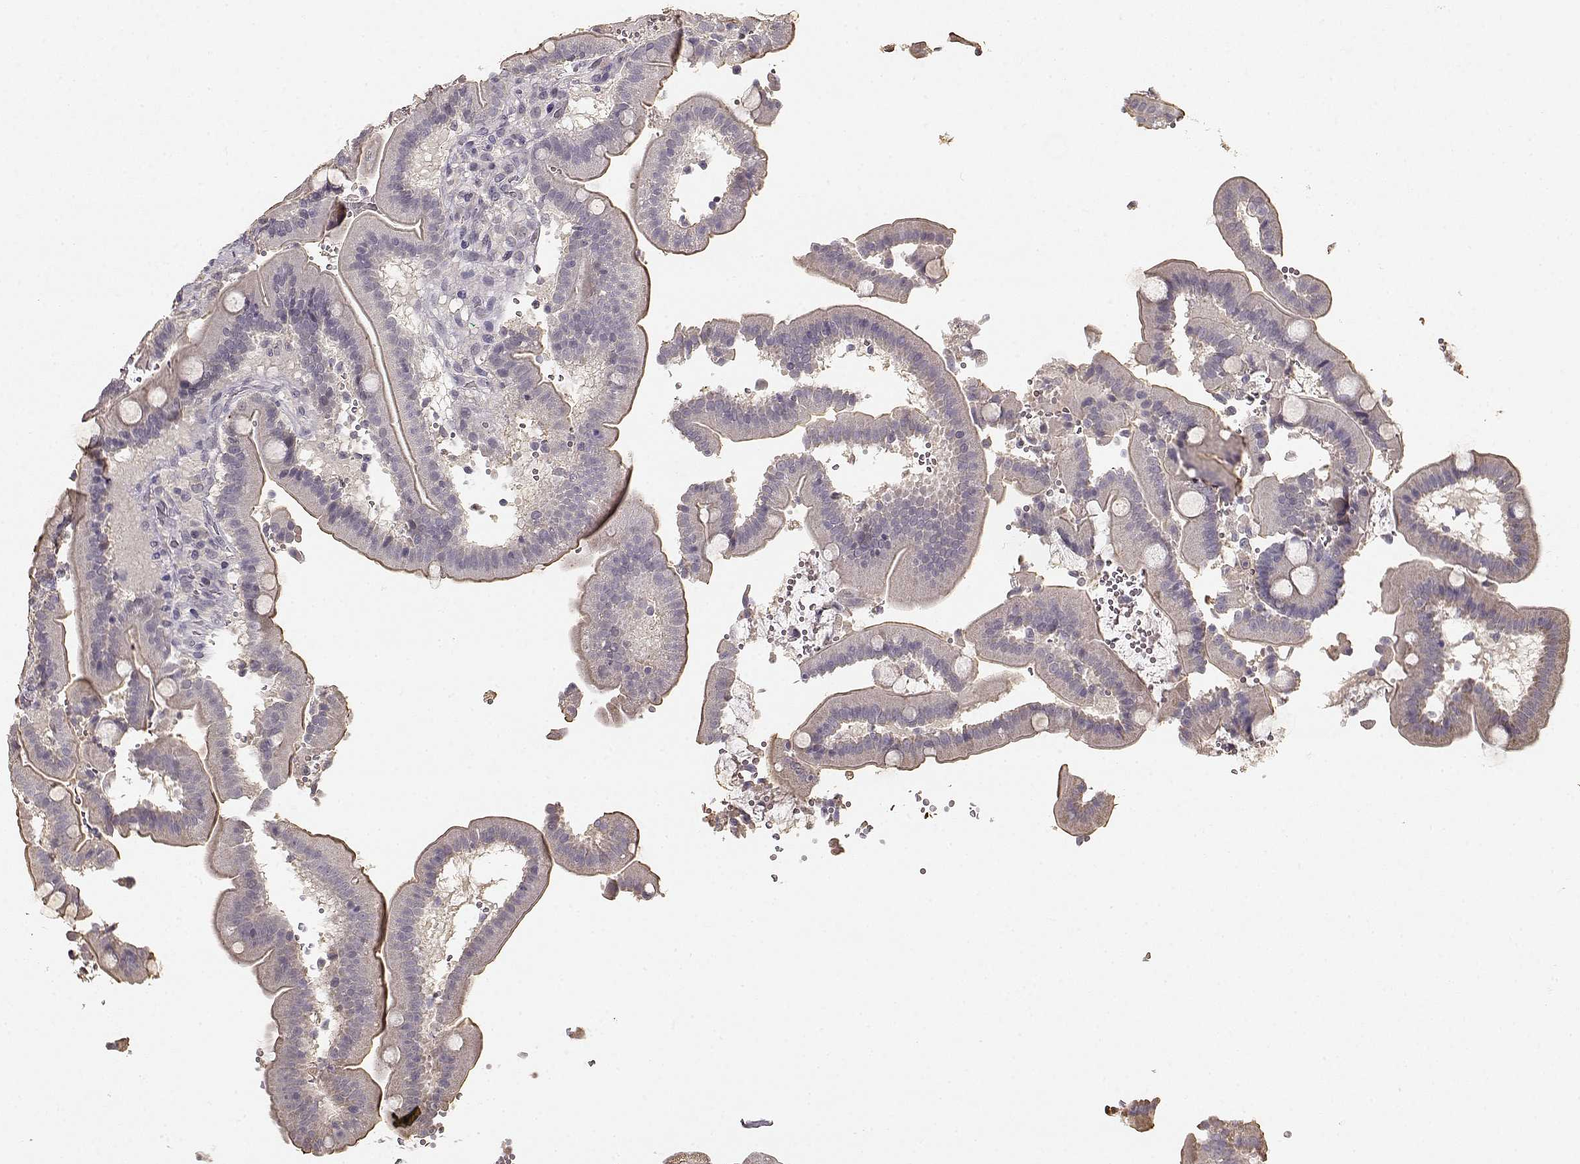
{"staining": {"intensity": "weak", "quantity": "25%-75%", "location": "cytoplasmic/membranous"}, "tissue": "duodenum", "cell_type": "Glandular cells", "image_type": "normal", "snomed": [{"axis": "morphology", "description": "Normal tissue, NOS"}, {"axis": "topography", "description": "Duodenum"}], "caption": "DAB (3,3'-diaminobenzidine) immunohistochemical staining of unremarkable duodenum exhibits weak cytoplasmic/membranous protein staining in about 25%-75% of glandular cells.", "gene": "UROC1", "patient": {"sex": "female", "age": 62}}